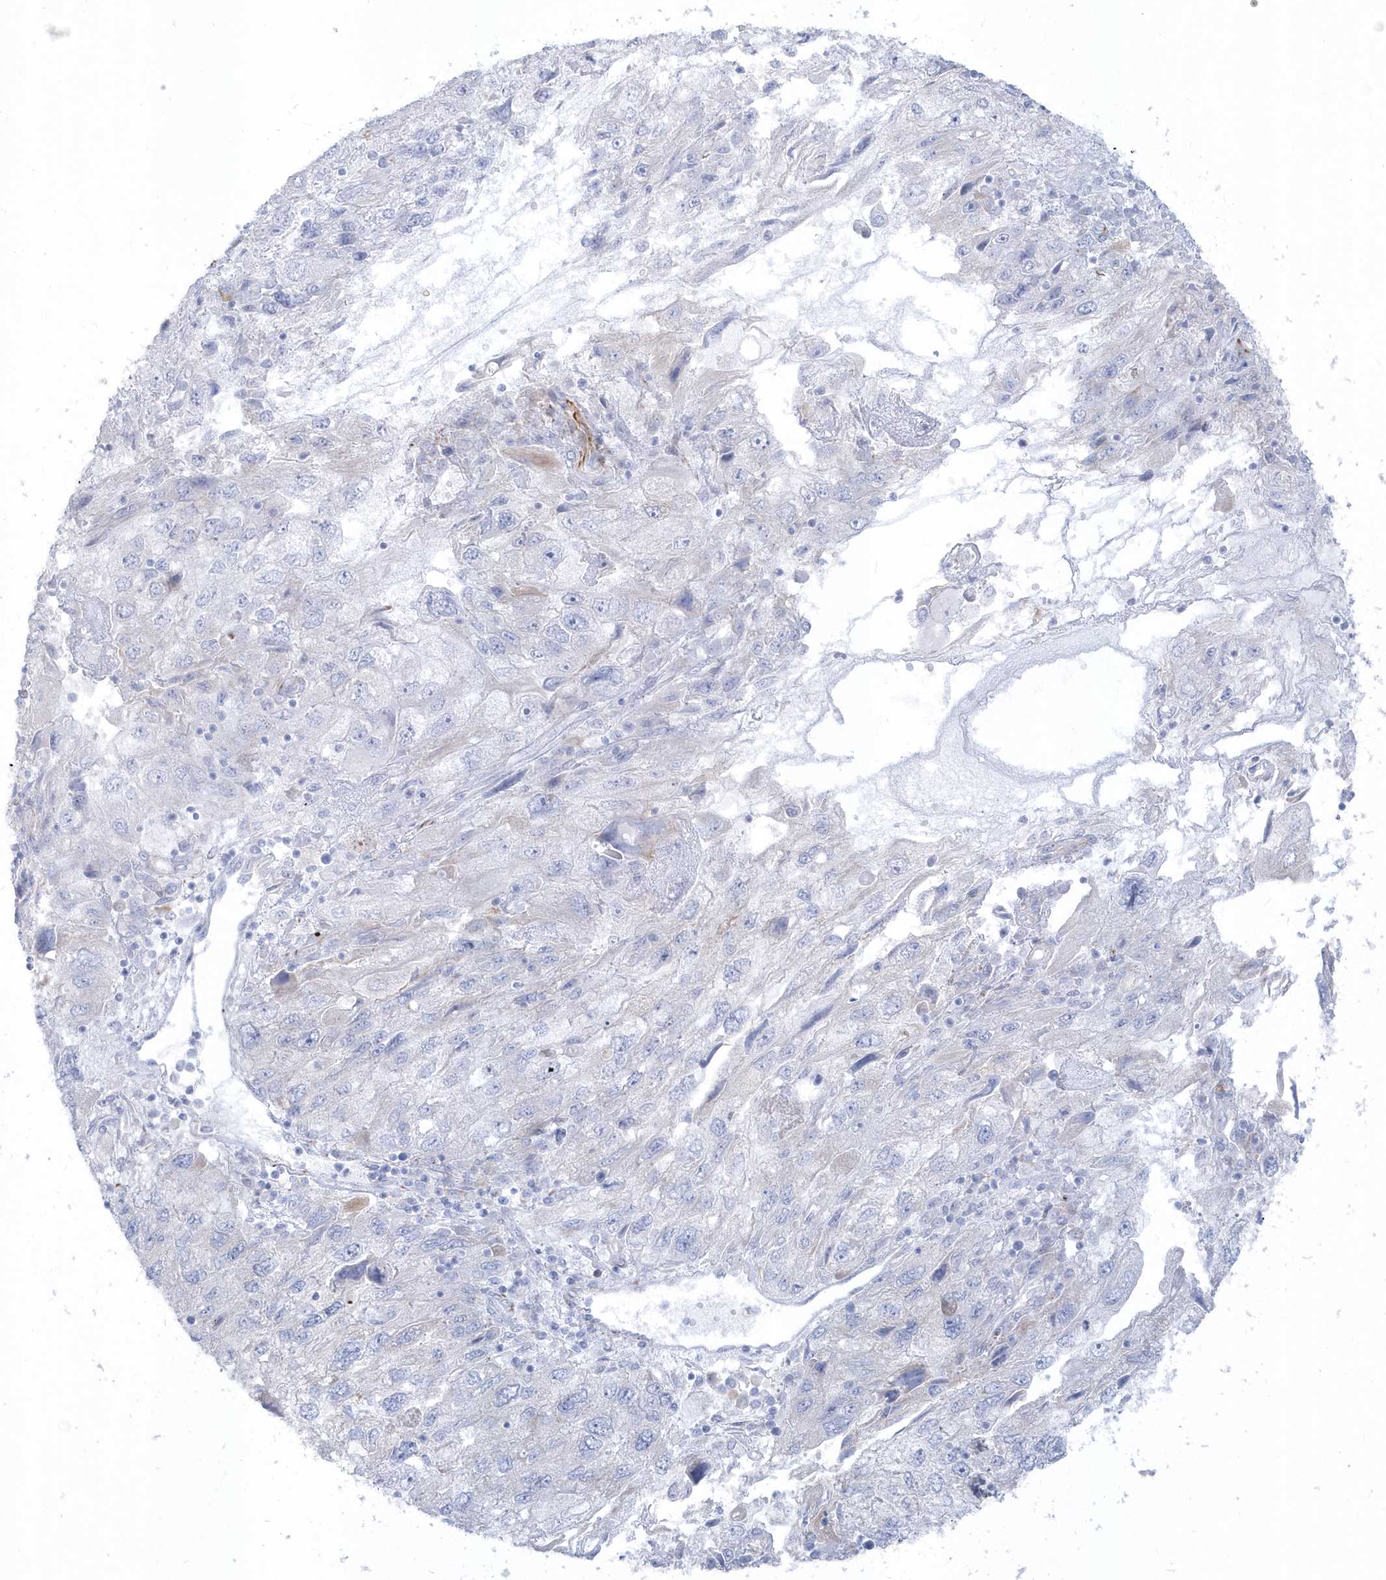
{"staining": {"intensity": "negative", "quantity": "none", "location": "none"}, "tissue": "endometrial cancer", "cell_type": "Tumor cells", "image_type": "cancer", "snomed": [{"axis": "morphology", "description": "Adenocarcinoma, NOS"}, {"axis": "topography", "description": "Endometrium"}], "caption": "This is an immunohistochemistry micrograph of human endometrial cancer. There is no positivity in tumor cells.", "gene": "PPIL6", "patient": {"sex": "female", "age": 49}}